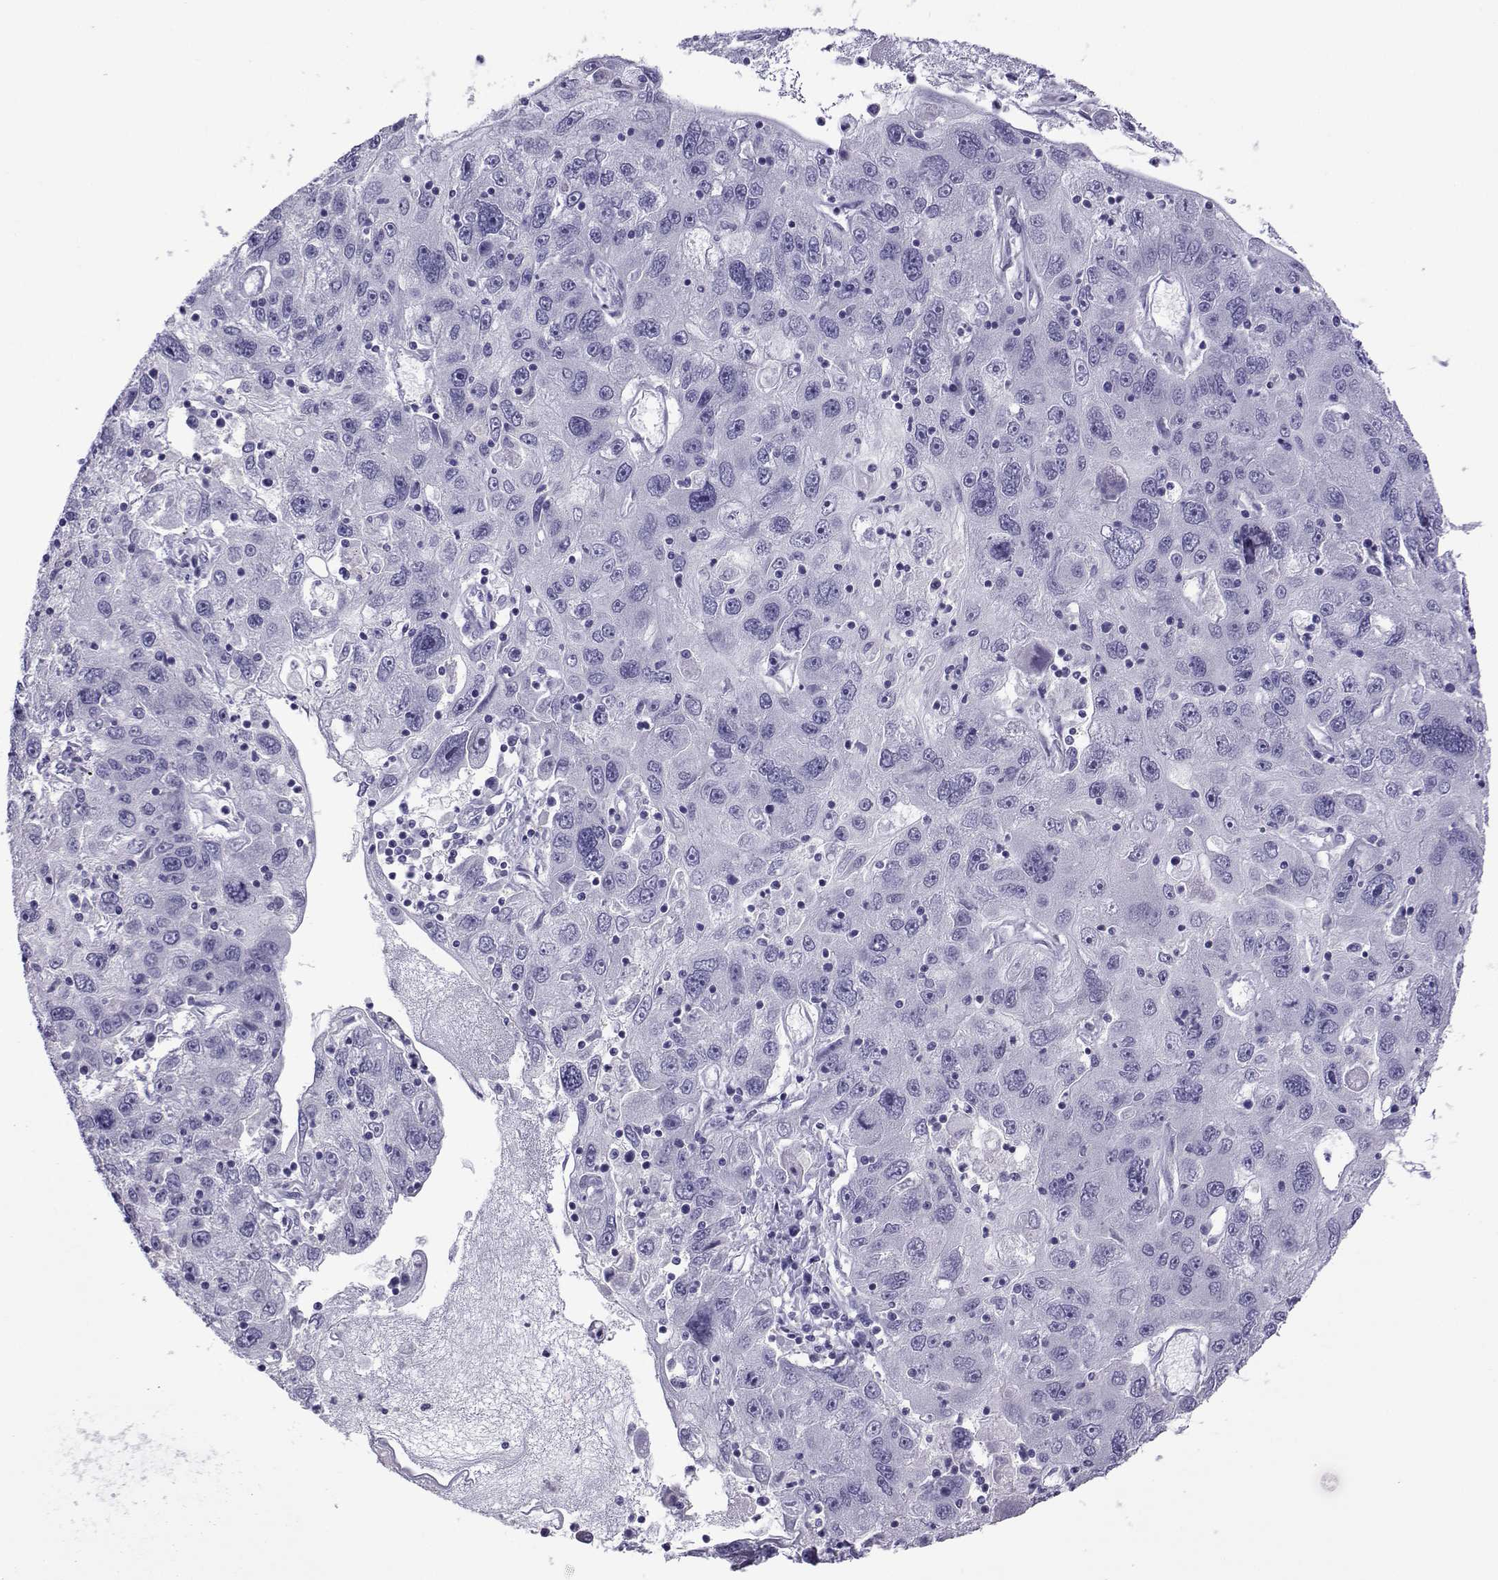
{"staining": {"intensity": "negative", "quantity": "none", "location": "none"}, "tissue": "stomach cancer", "cell_type": "Tumor cells", "image_type": "cancer", "snomed": [{"axis": "morphology", "description": "Adenocarcinoma, NOS"}, {"axis": "topography", "description": "Stomach"}], "caption": "A high-resolution photomicrograph shows immunohistochemistry staining of stomach cancer, which reveals no significant staining in tumor cells. (DAB (3,3'-diaminobenzidine) immunohistochemistry (IHC) with hematoxylin counter stain).", "gene": "CFAP70", "patient": {"sex": "male", "age": 56}}